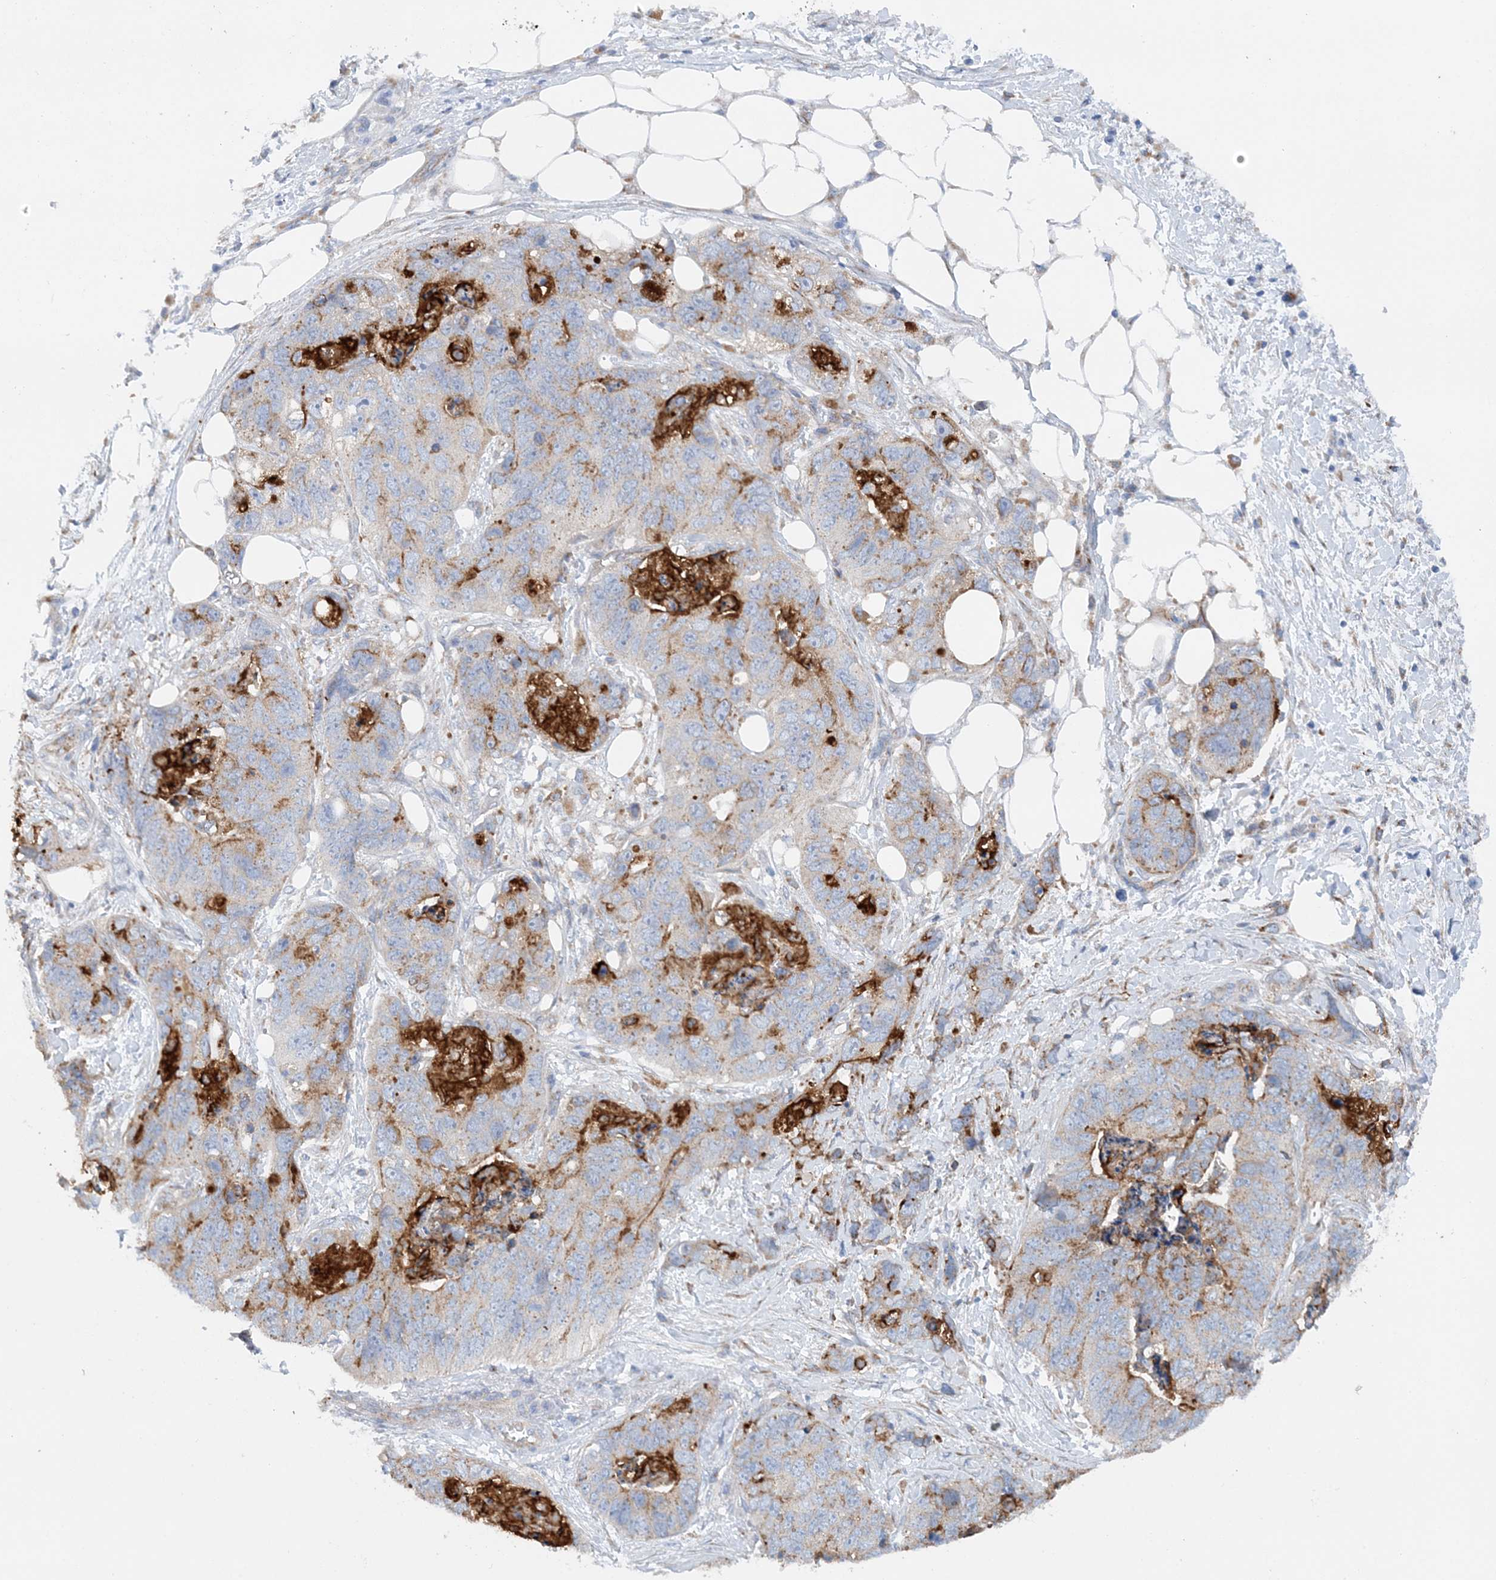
{"staining": {"intensity": "moderate", "quantity": "<25%", "location": "cytoplasmic/membranous"}, "tissue": "stomach cancer", "cell_type": "Tumor cells", "image_type": "cancer", "snomed": [{"axis": "morphology", "description": "Adenocarcinoma, NOS"}, {"axis": "topography", "description": "Stomach"}], "caption": "Protein expression by immunohistochemistry displays moderate cytoplasmic/membranous positivity in approximately <25% of tumor cells in stomach cancer (adenocarcinoma).", "gene": "PTTG1IP", "patient": {"sex": "female", "age": 89}}